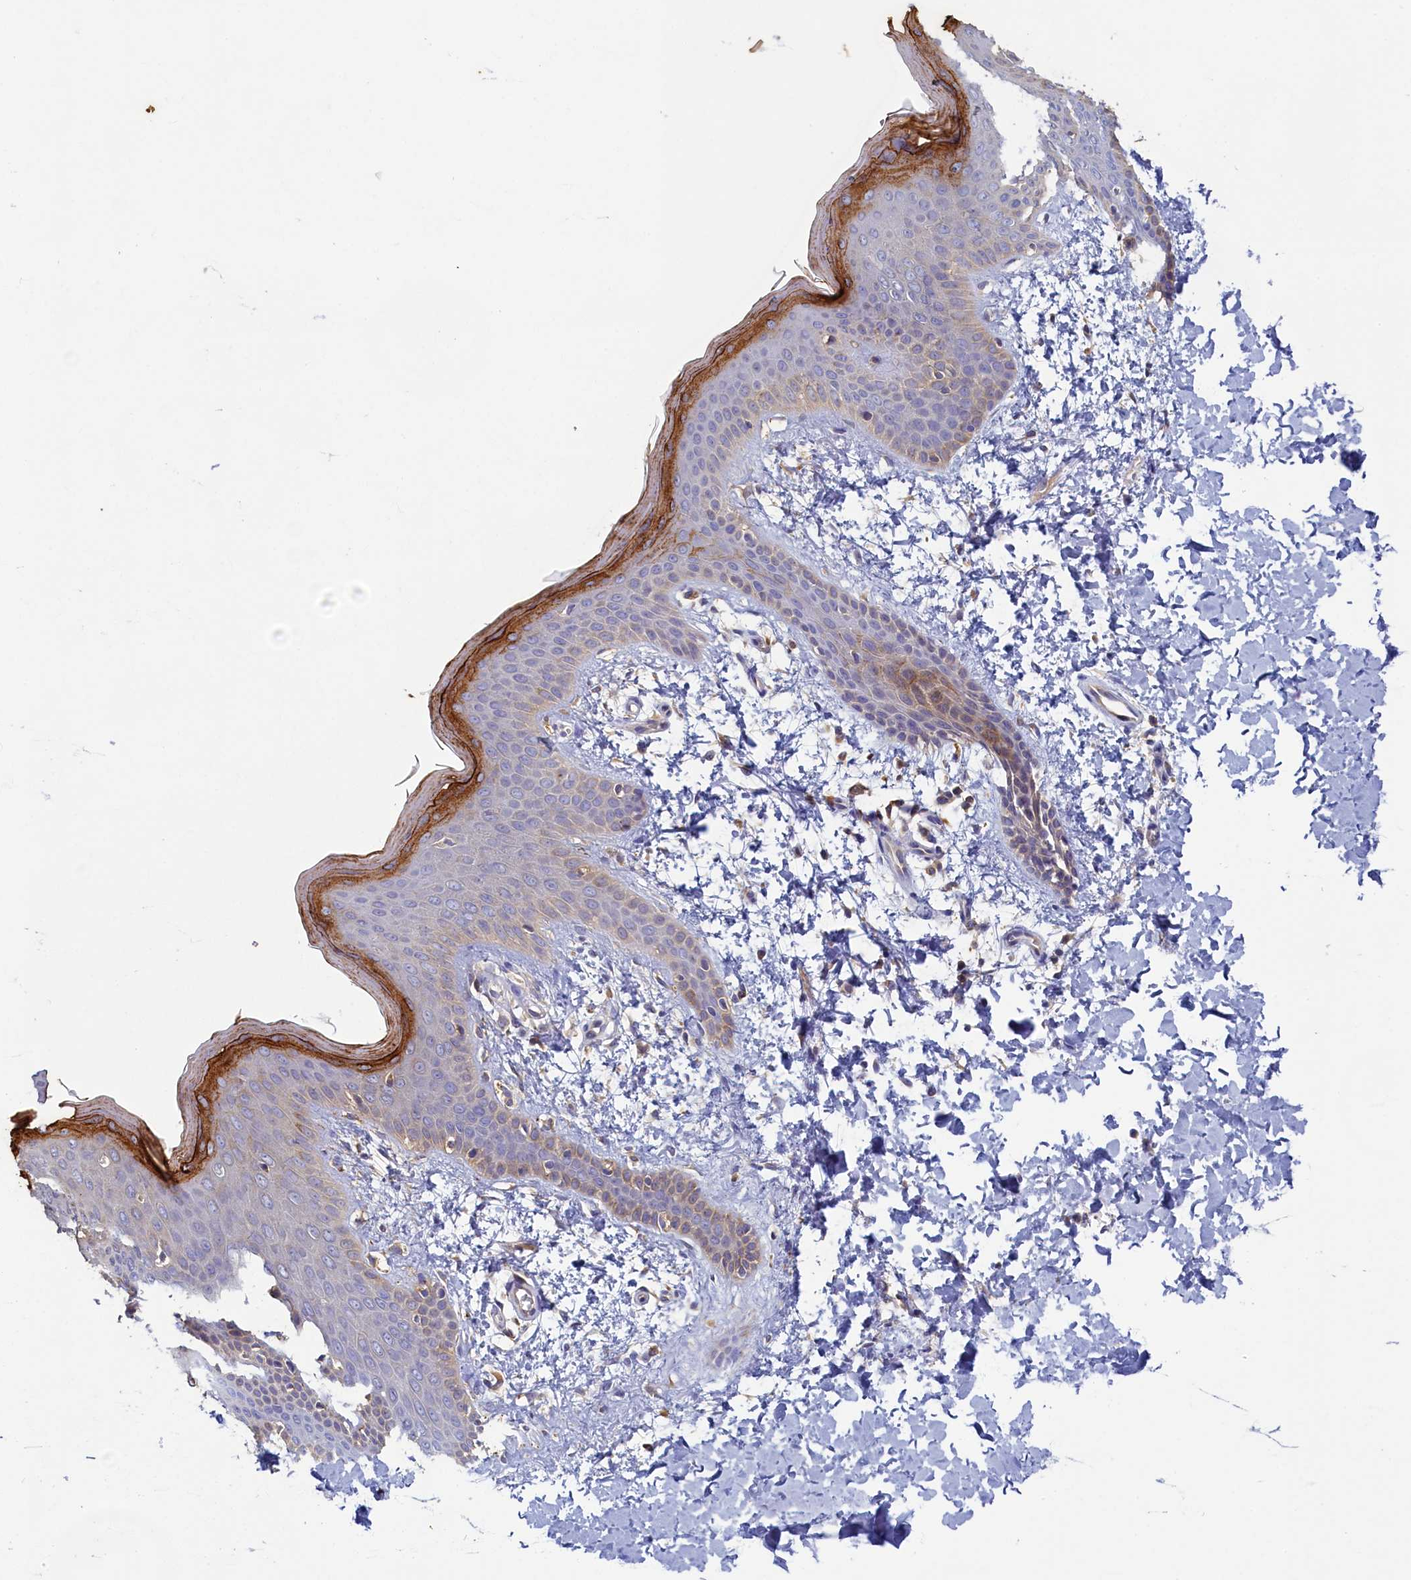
{"staining": {"intensity": "moderate", "quantity": ">75%", "location": "cytoplasmic/membranous"}, "tissue": "skin", "cell_type": "Fibroblasts", "image_type": "normal", "snomed": [{"axis": "morphology", "description": "Normal tissue, NOS"}, {"axis": "topography", "description": "Skin"}], "caption": "Protein staining of benign skin exhibits moderate cytoplasmic/membranous staining in about >75% of fibroblasts. The staining was performed using DAB (3,3'-diaminobenzidine) to visualize the protein expression in brown, while the nuclei were stained in blue with hematoxylin (Magnification: 20x).", "gene": "TIMM8B", "patient": {"sex": "male", "age": 36}}